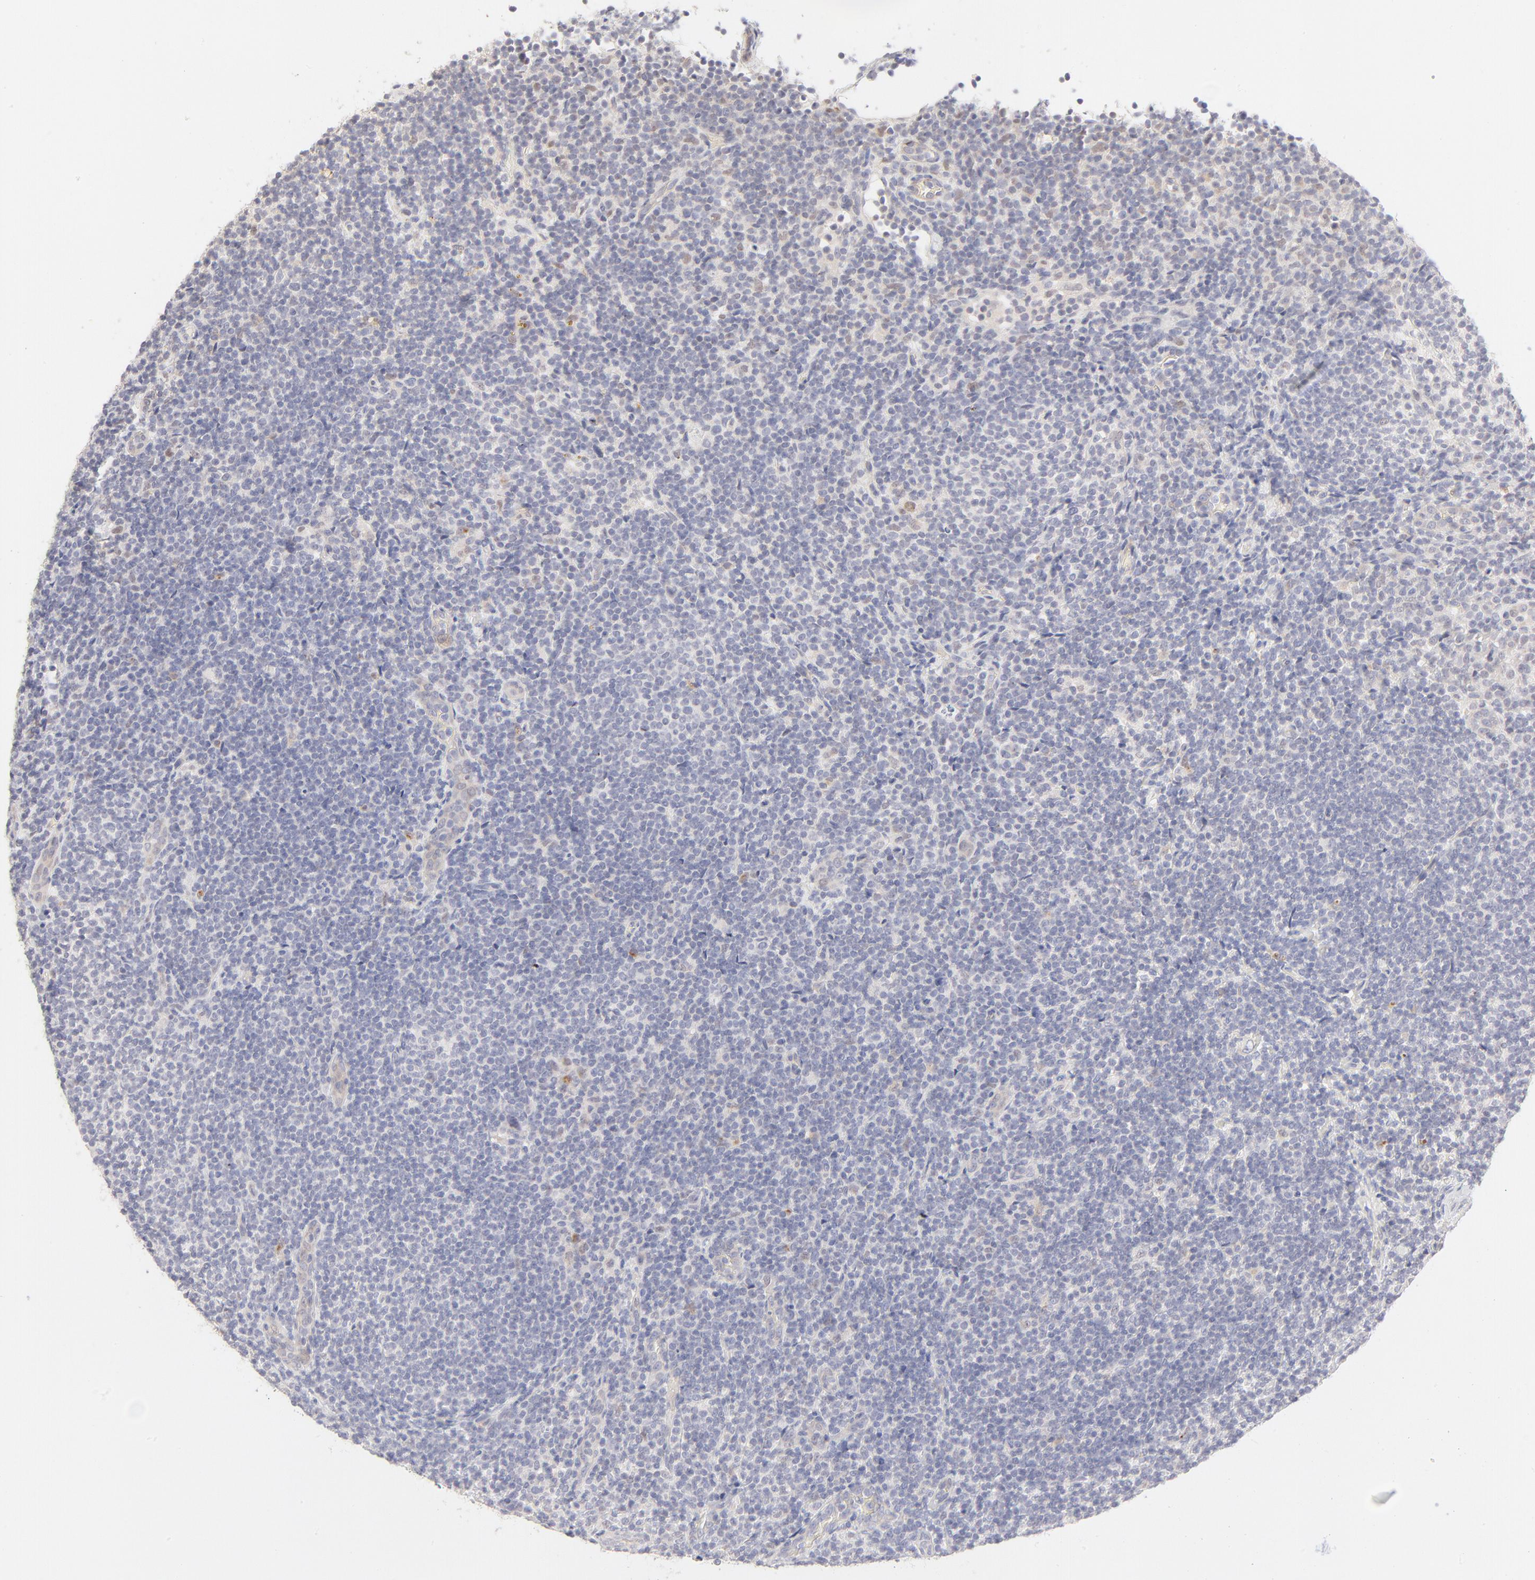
{"staining": {"intensity": "weak", "quantity": "<25%", "location": "nuclear"}, "tissue": "lymphoma", "cell_type": "Tumor cells", "image_type": "cancer", "snomed": [{"axis": "morphology", "description": "Malignant lymphoma, non-Hodgkin's type, Low grade"}, {"axis": "topography", "description": "Lymph node"}], "caption": "Tumor cells show no significant expression in low-grade malignant lymphoma, non-Hodgkin's type.", "gene": "ELF3", "patient": {"sex": "female", "age": 76}}